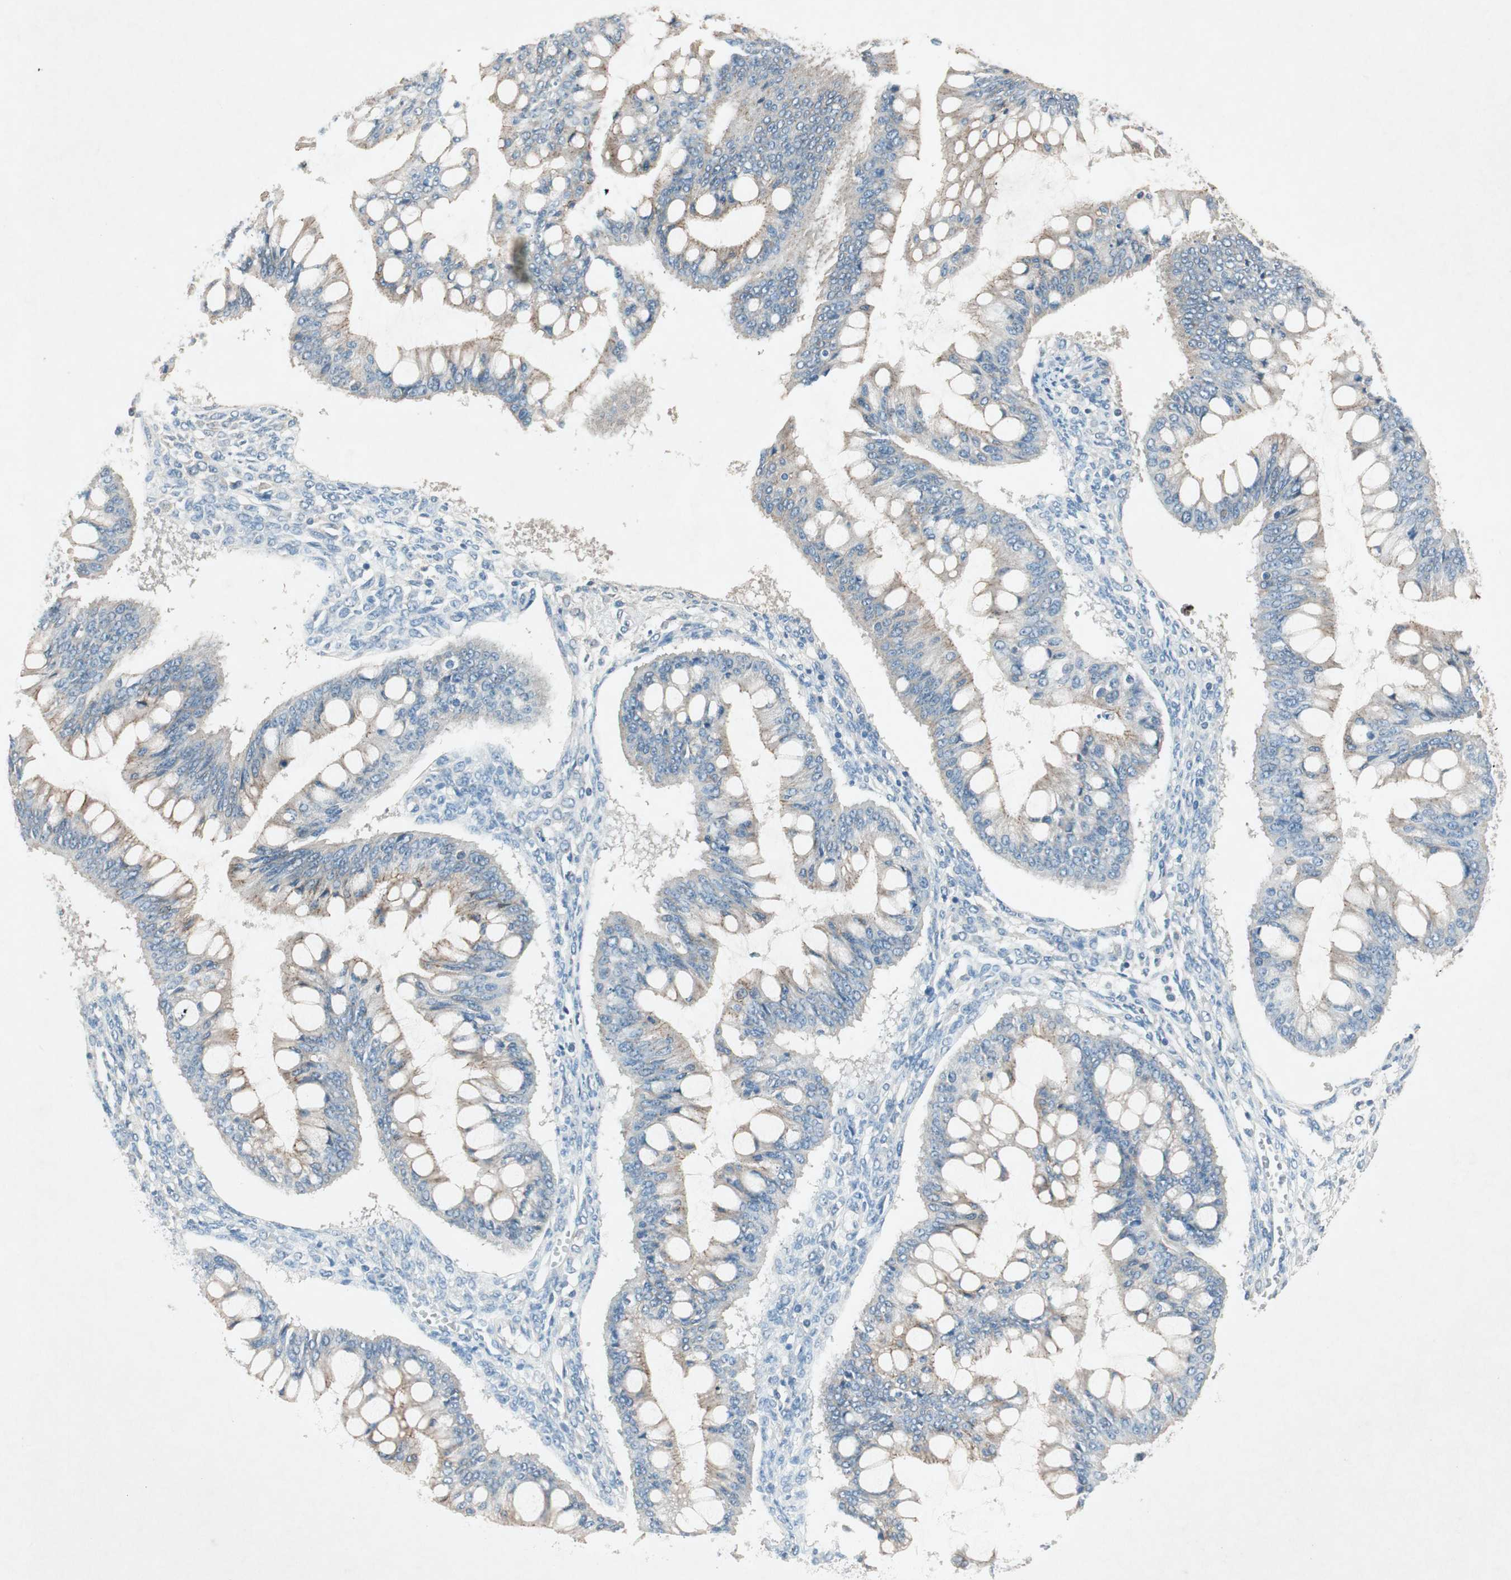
{"staining": {"intensity": "weak", "quantity": "25%-75%", "location": "cytoplasmic/membranous"}, "tissue": "ovarian cancer", "cell_type": "Tumor cells", "image_type": "cancer", "snomed": [{"axis": "morphology", "description": "Cystadenocarcinoma, mucinous, NOS"}, {"axis": "topography", "description": "Ovary"}], "caption": "Tumor cells reveal weak cytoplasmic/membranous staining in approximately 25%-75% of cells in ovarian cancer.", "gene": "NKAIN1", "patient": {"sex": "female", "age": 73}}